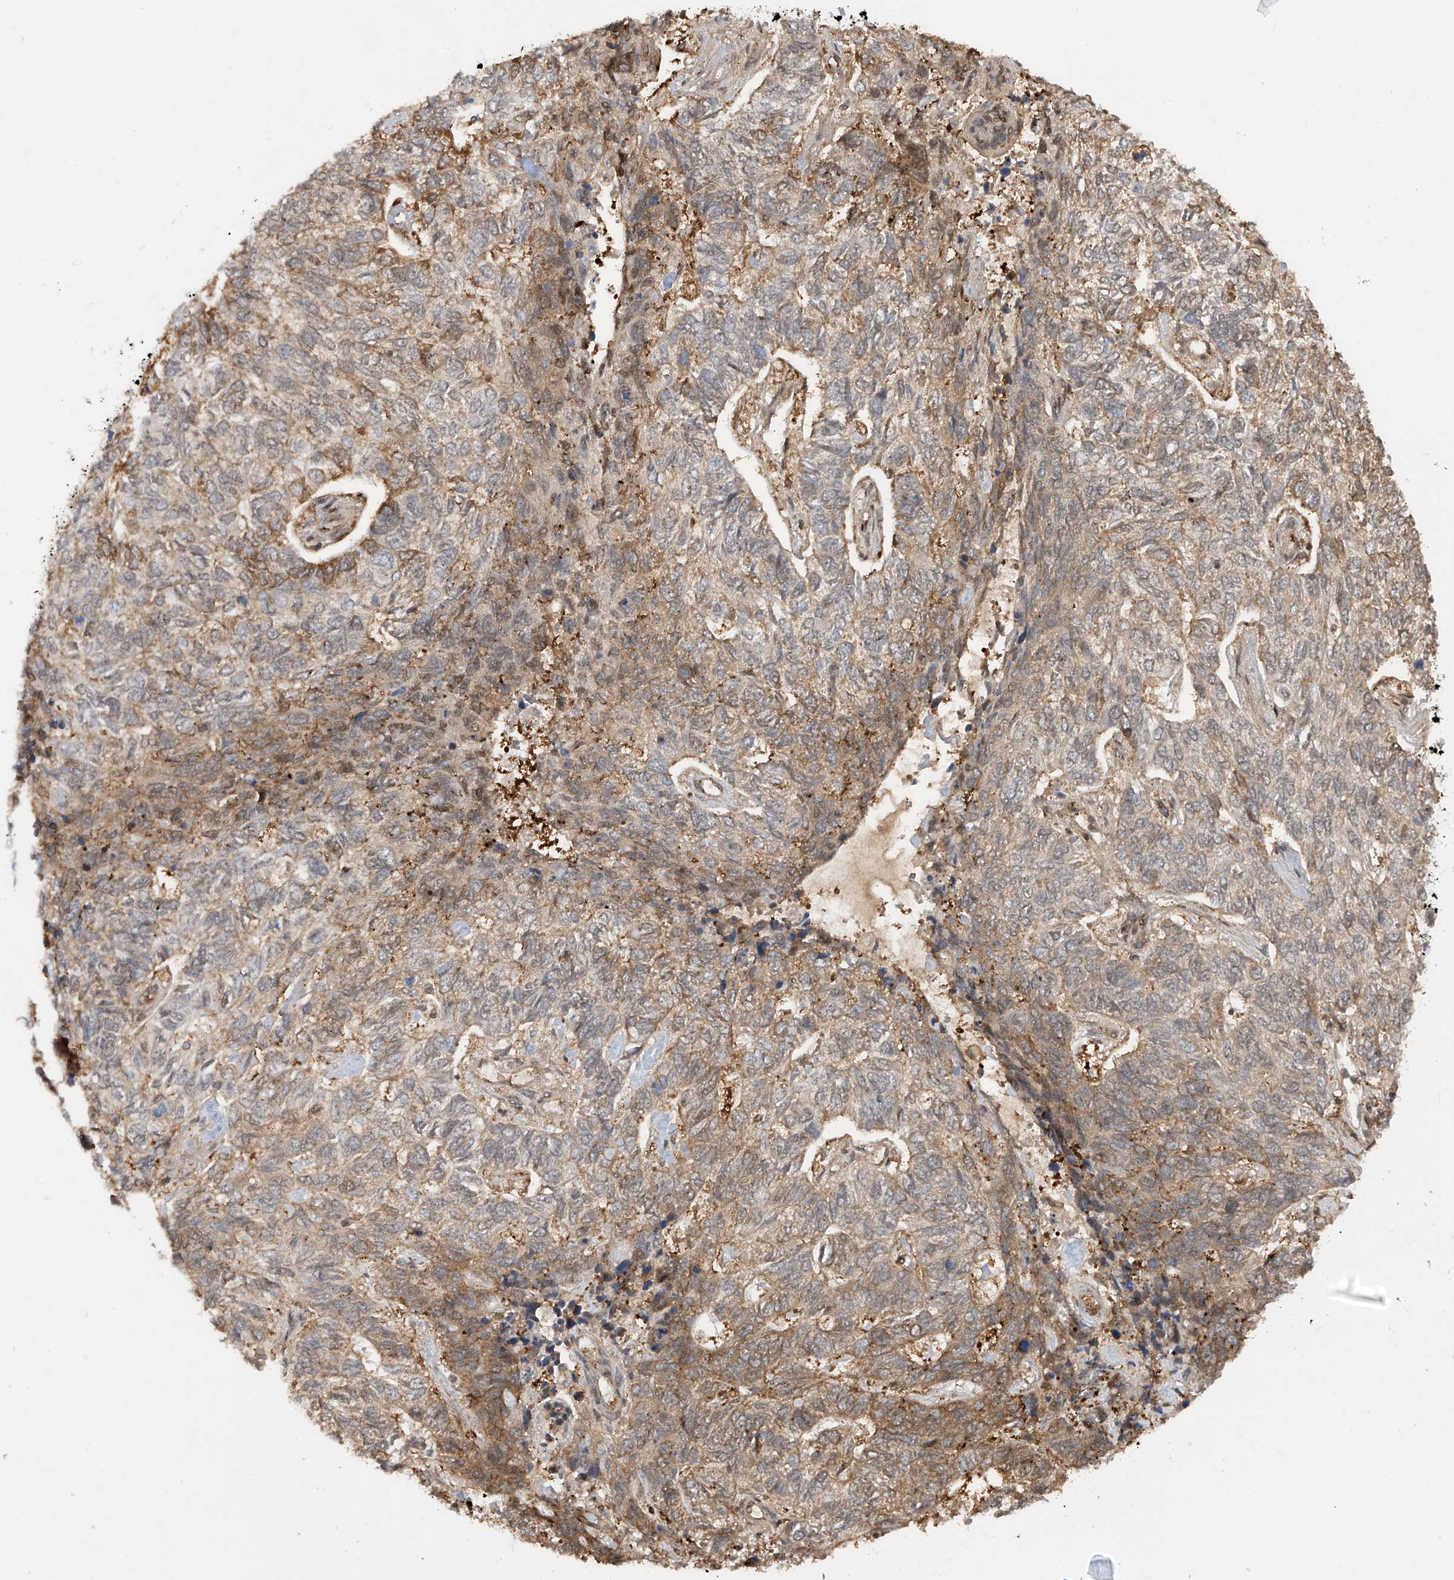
{"staining": {"intensity": "moderate", "quantity": "25%-75%", "location": "cytoplasmic/membranous"}, "tissue": "skin cancer", "cell_type": "Tumor cells", "image_type": "cancer", "snomed": [{"axis": "morphology", "description": "Basal cell carcinoma"}, {"axis": "topography", "description": "Skin"}], "caption": "This photomicrograph displays immunohistochemistry (IHC) staining of human skin cancer, with medium moderate cytoplasmic/membranous staining in approximately 25%-75% of tumor cells.", "gene": "LAGE3", "patient": {"sex": "female", "age": 65}}